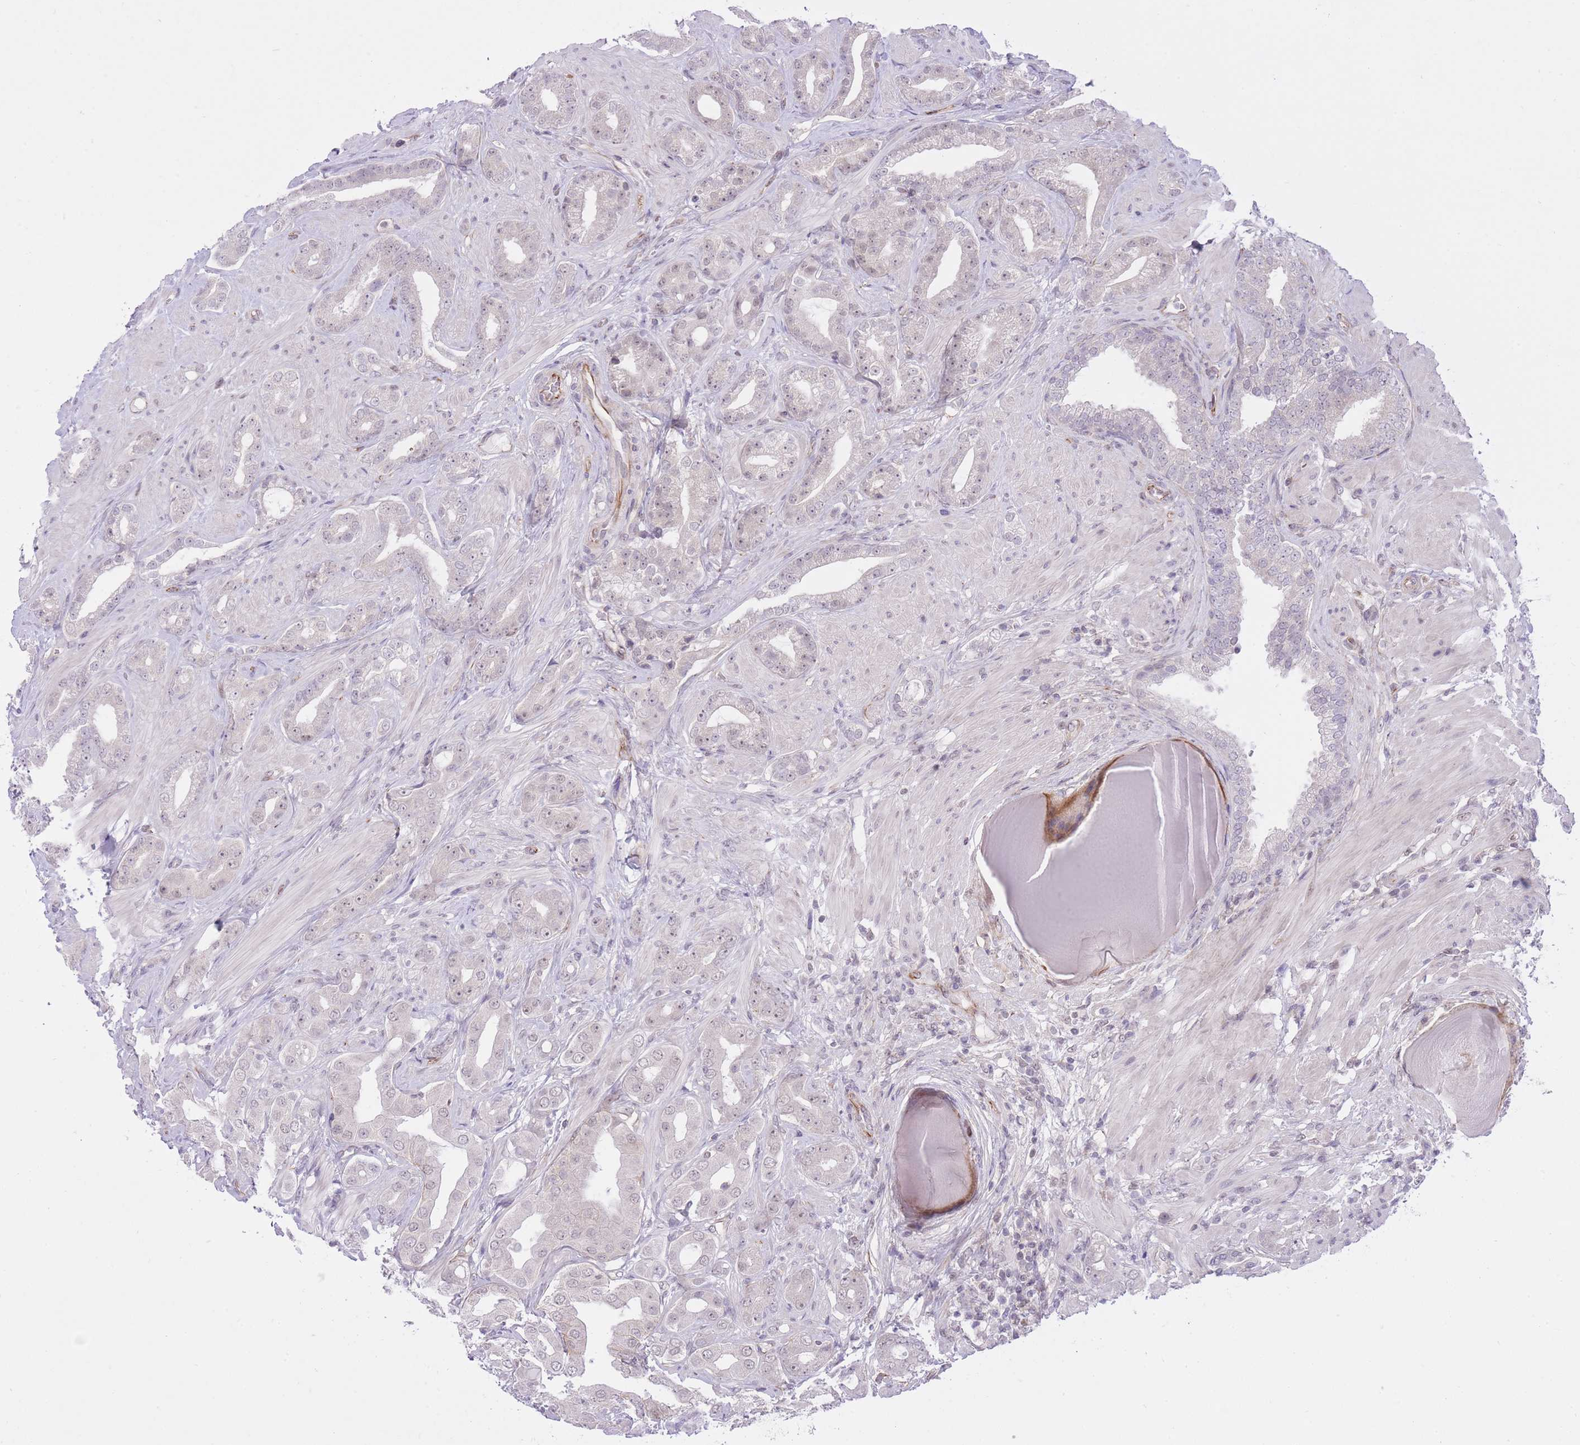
{"staining": {"intensity": "weak", "quantity": "<25%", "location": "nuclear"}, "tissue": "prostate cancer", "cell_type": "Tumor cells", "image_type": "cancer", "snomed": [{"axis": "morphology", "description": "Adenocarcinoma, Low grade"}, {"axis": "topography", "description": "Prostate"}], "caption": "Immunohistochemistry (IHC) histopathology image of neoplastic tissue: human prostate low-grade adenocarcinoma stained with DAB (3,3'-diaminobenzidine) demonstrates no significant protein positivity in tumor cells.", "gene": "ELL", "patient": {"sex": "male", "age": 57}}